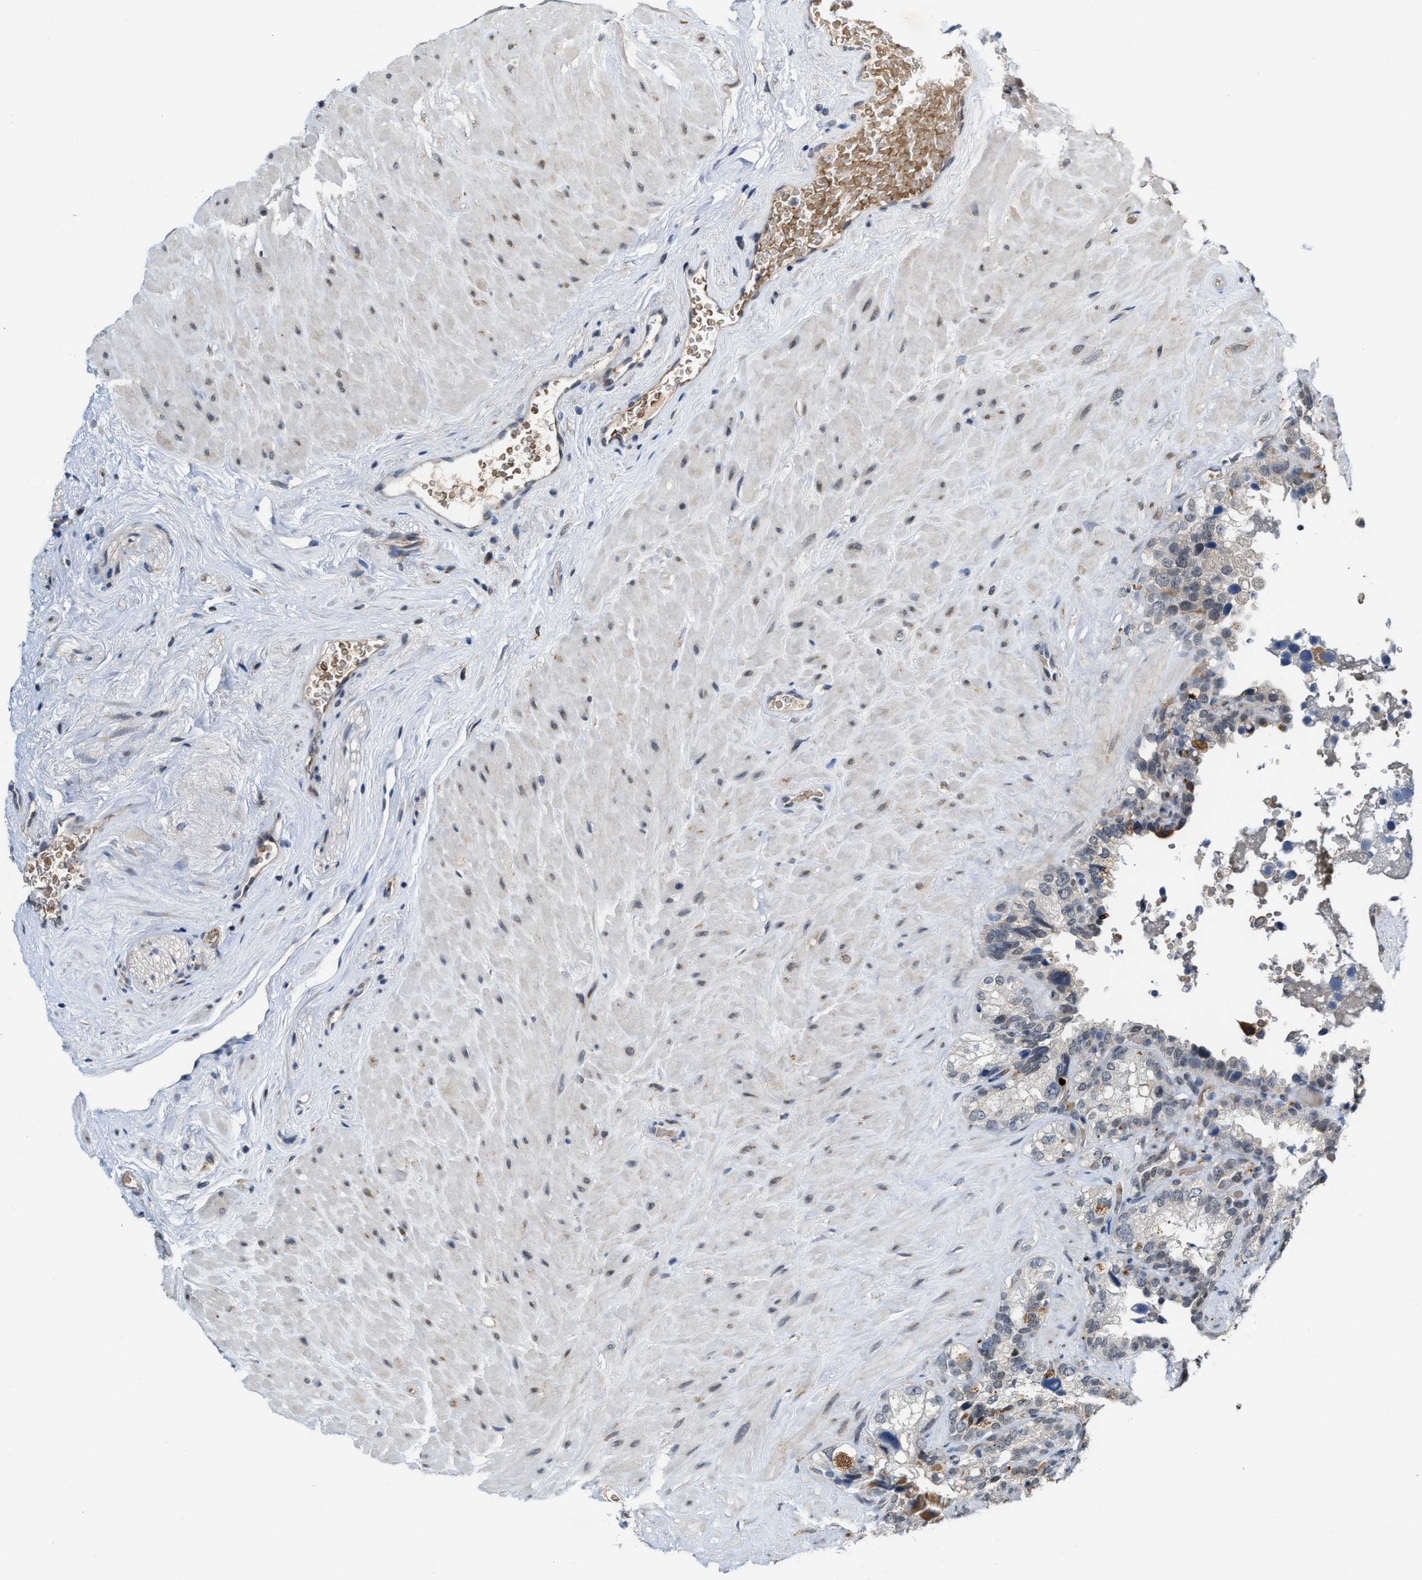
{"staining": {"intensity": "weak", "quantity": "<25%", "location": "cytoplasmic/membranous"}, "tissue": "seminal vesicle", "cell_type": "Glandular cells", "image_type": "normal", "snomed": [{"axis": "morphology", "description": "Normal tissue, NOS"}, {"axis": "topography", "description": "Seminal veicle"}], "caption": "Immunohistochemistry of unremarkable human seminal vesicle exhibits no expression in glandular cells.", "gene": "KIF24", "patient": {"sex": "male", "age": 68}}